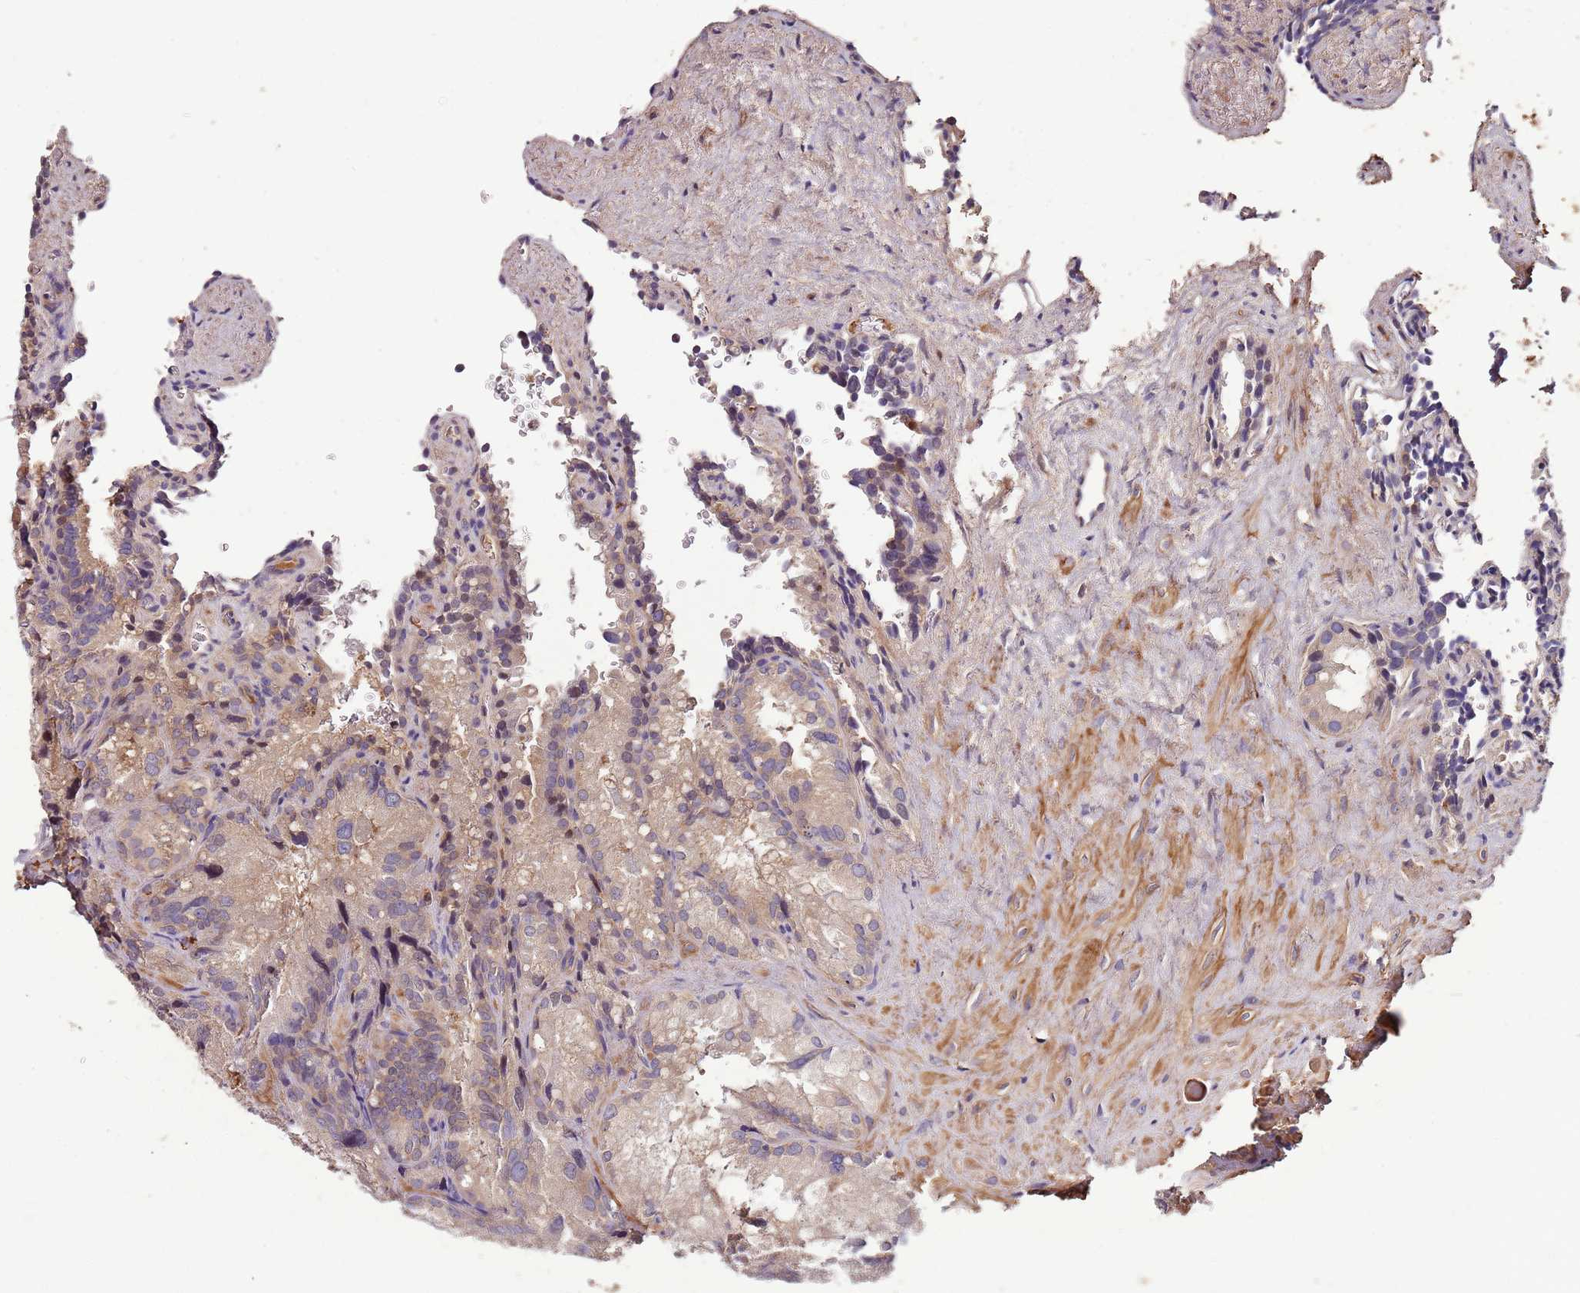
{"staining": {"intensity": "weak", "quantity": "25%-75%", "location": "cytoplasmic/membranous"}, "tissue": "seminal vesicle", "cell_type": "Glandular cells", "image_type": "normal", "snomed": [{"axis": "morphology", "description": "Normal tissue, NOS"}, {"axis": "topography", "description": "Seminal veicle"}], "caption": "Glandular cells demonstrate low levels of weak cytoplasmic/membranous expression in approximately 25%-75% of cells in benign human seminal vesicle.", "gene": "DENR", "patient": {"sex": "male", "age": 62}}